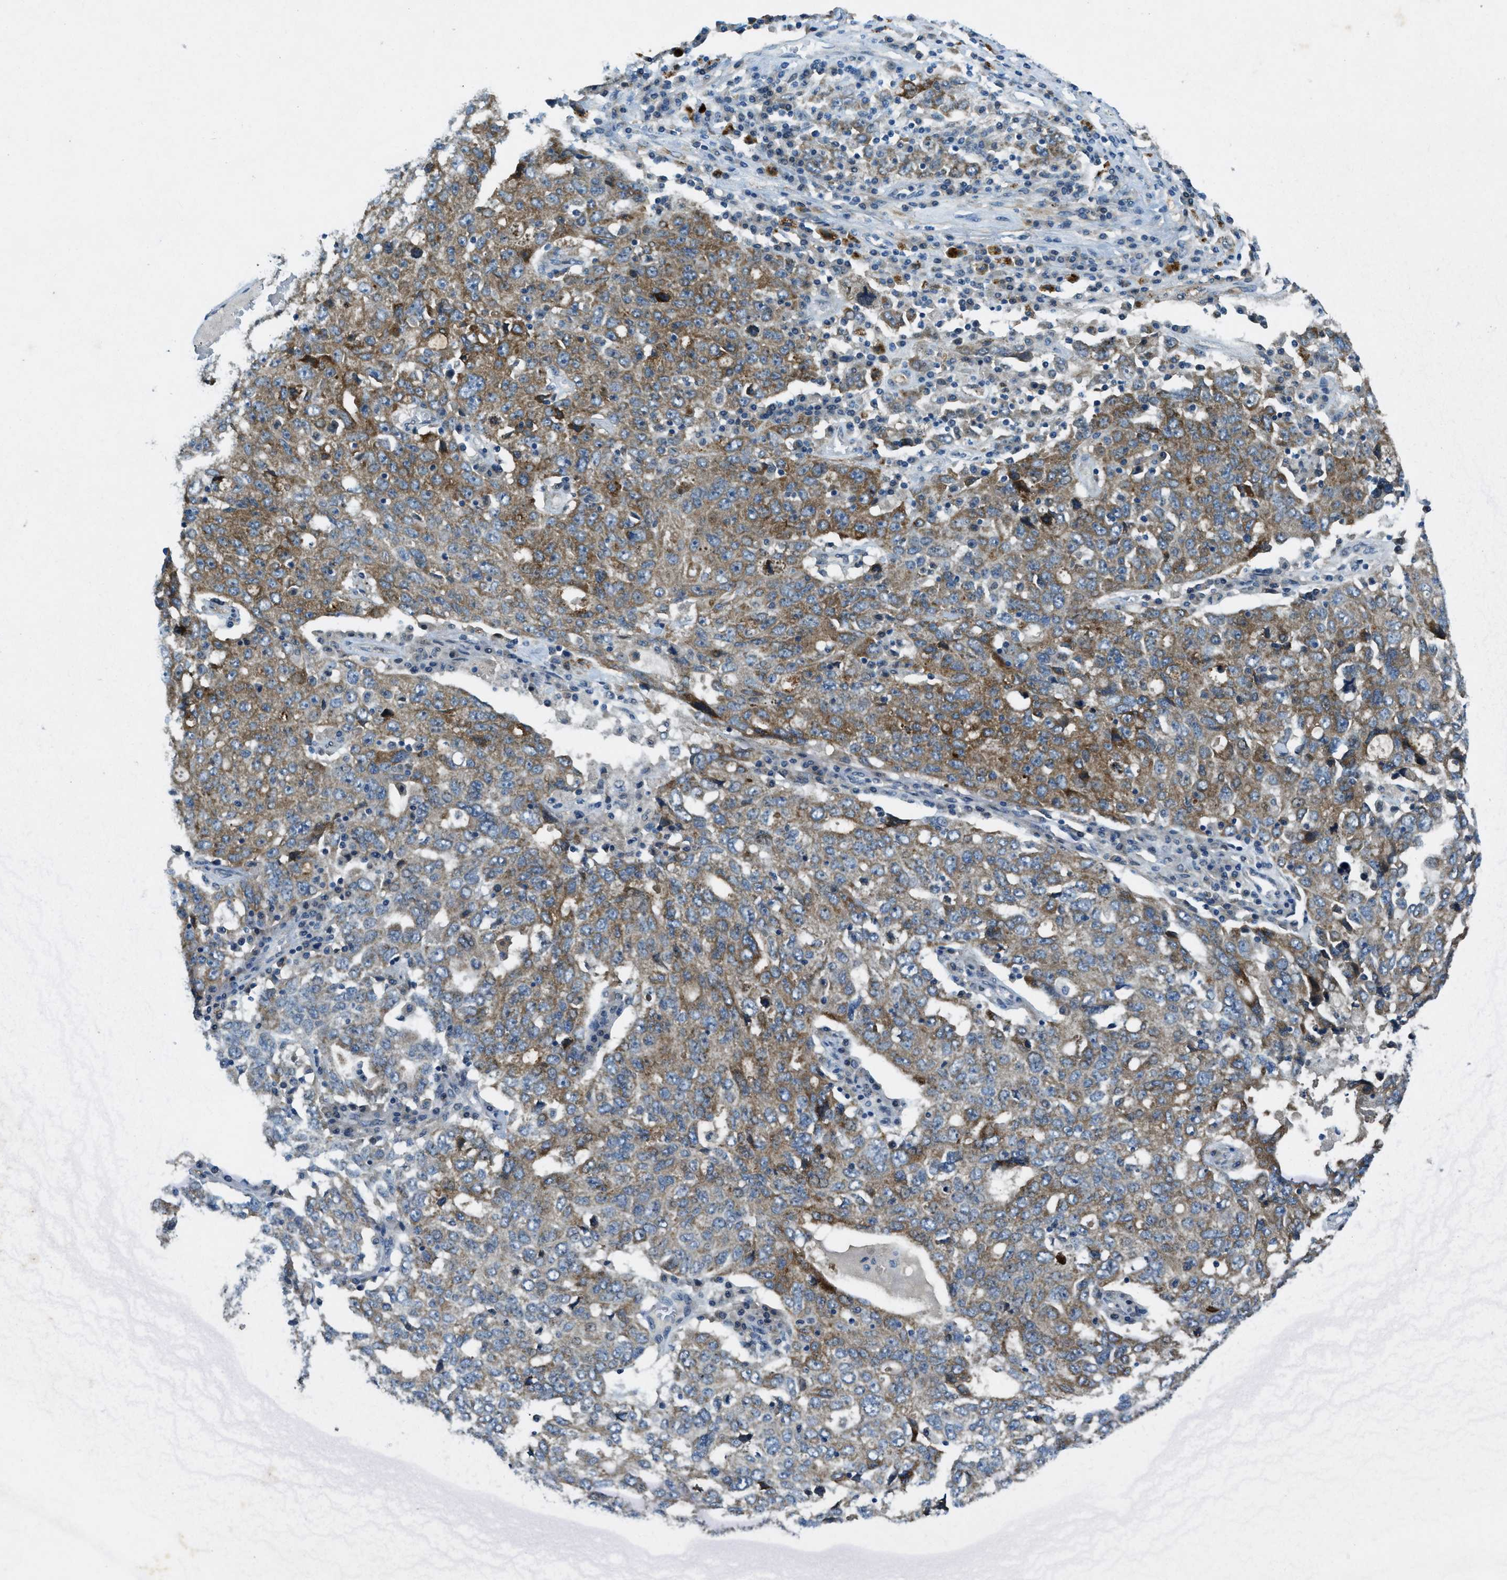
{"staining": {"intensity": "moderate", "quantity": "25%-75%", "location": "cytoplasmic/membranous"}, "tissue": "ovarian cancer", "cell_type": "Tumor cells", "image_type": "cancer", "snomed": [{"axis": "morphology", "description": "Carcinoma, endometroid"}, {"axis": "topography", "description": "Ovary"}], "caption": "A histopathology image of human ovarian cancer (endometroid carcinoma) stained for a protein exhibits moderate cytoplasmic/membranous brown staining in tumor cells.", "gene": "SNX14", "patient": {"sex": "female", "age": 62}}